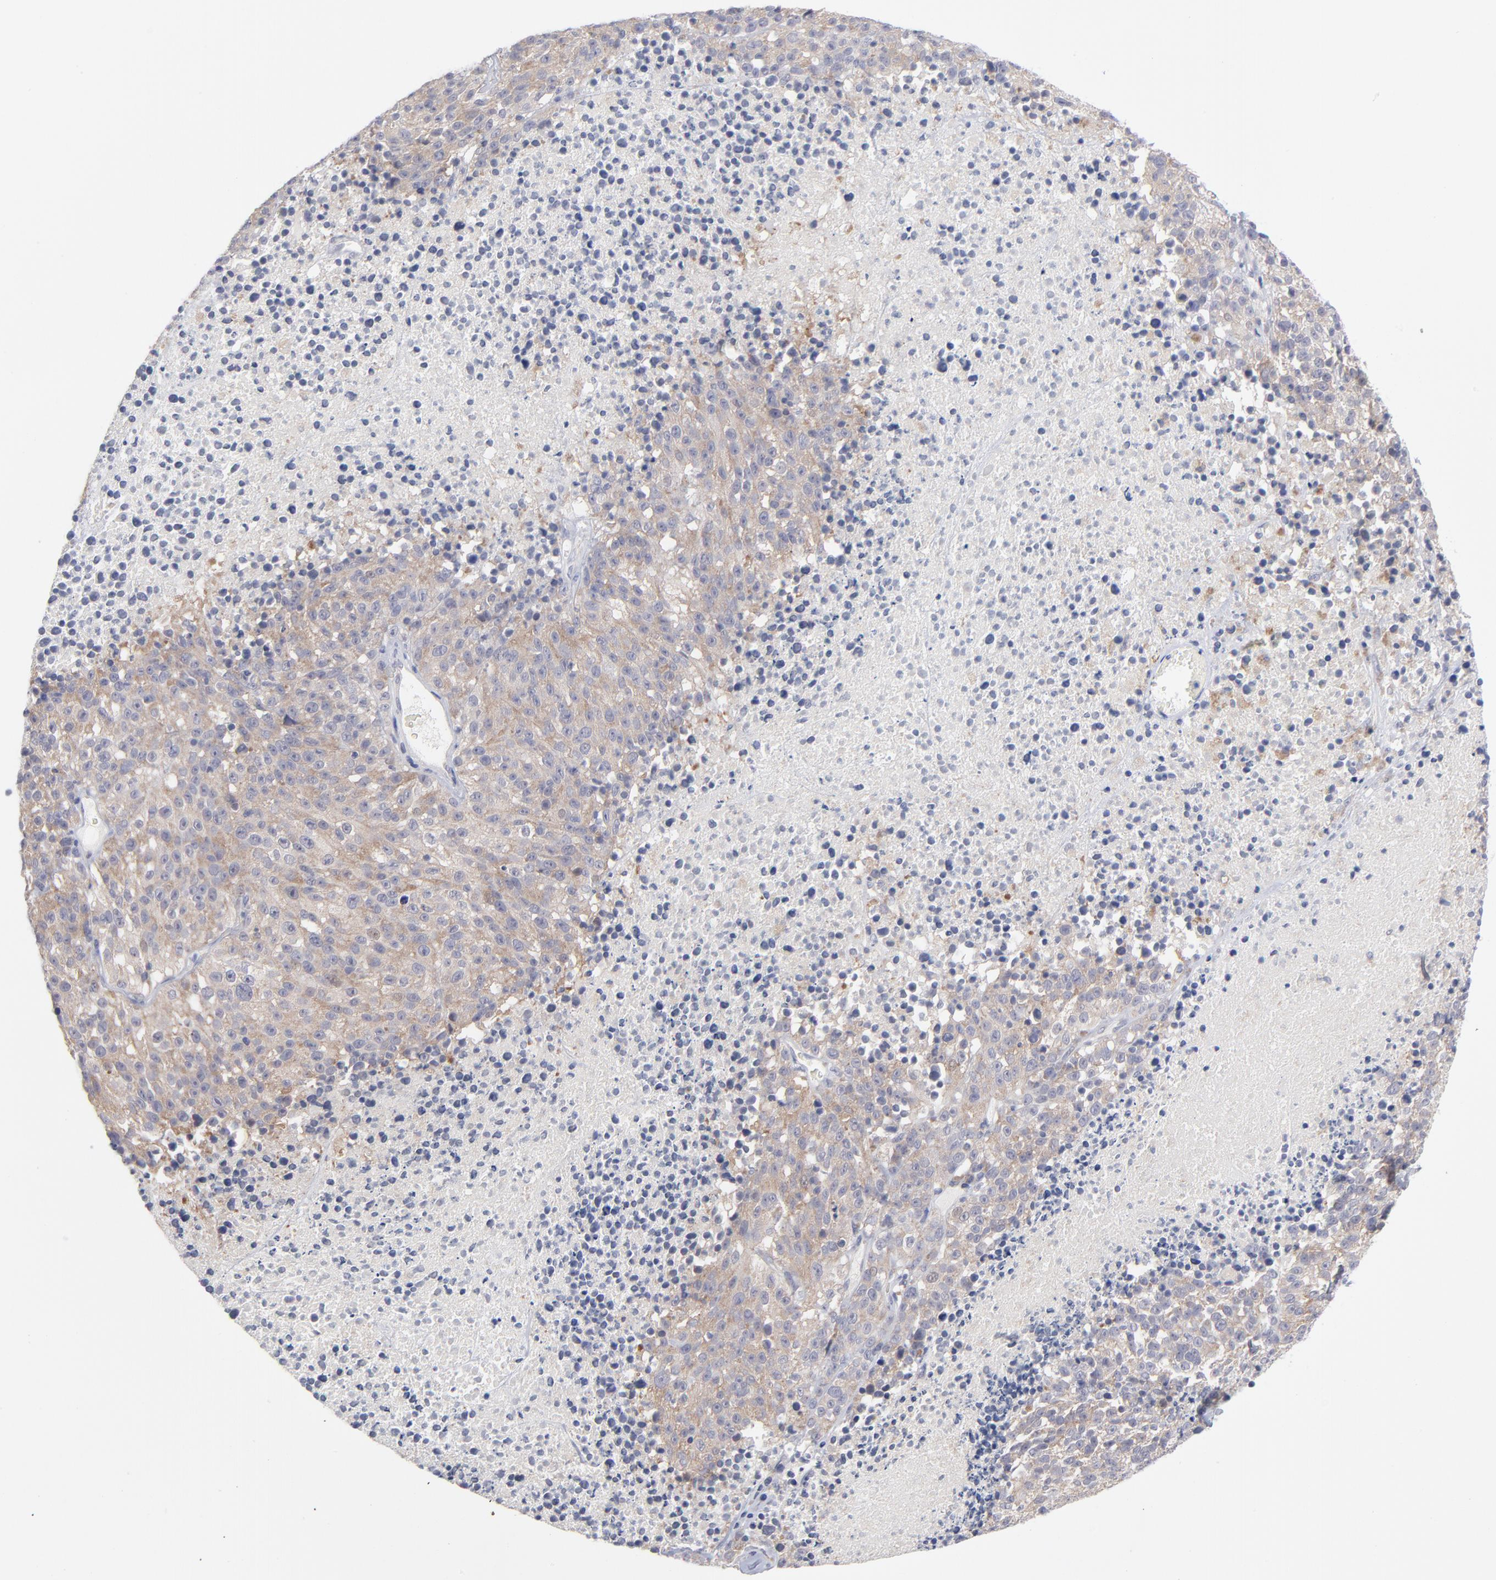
{"staining": {"intensity": "weak", "quantity": "25%-75%", "location": "cytoplasmic/membranous"}, "tissue": "melanoma", "cell_type": "Tumor cells", "image_type": "cancer", "snomed": [{"axis": "morphology", "description": "Malignant melanoma, Metastatic site"}, {"axis": "topography", "description": "Cerebral cortex"}], "caption": "About 25%-75% of tumor cells in human melanoma demonstrate weak cytoplasmic/membranous protein expression as visualized by brown immunohistochemical staining.", "gene": "RPS24", "patient": {"sex": "female", "age": 52}}